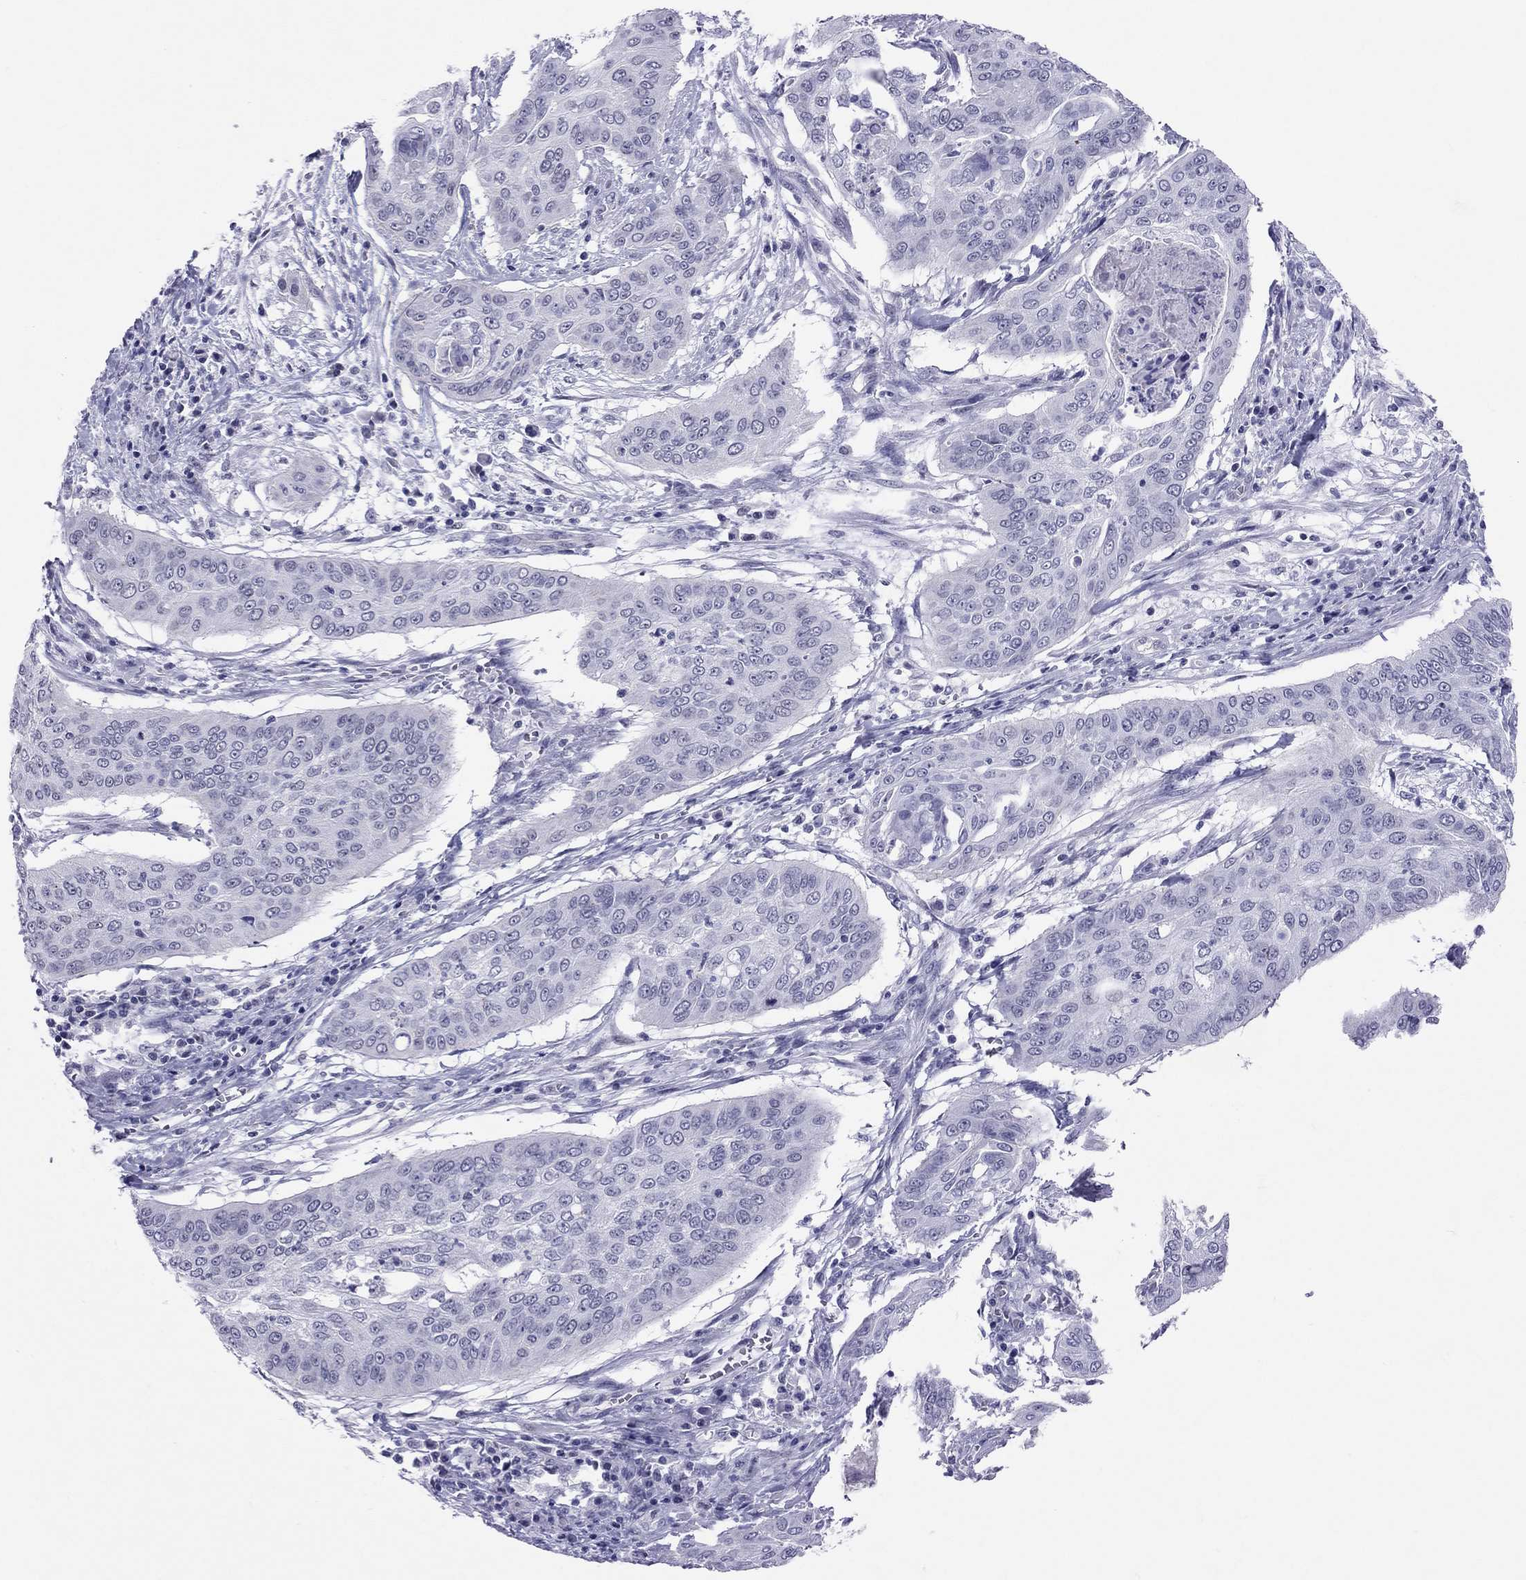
{"staining": {"intensity": "negative", "quantity": "none", "location": "none"}, "tissue": "cervical cancer", "cell_type": "Tumor cells", "image_type": "cancer", "snomed": [{"axis": "morphology", "description": "Squamous cell carcinoma, NOS"}, {"axis": "topography", "description": "Cervix"}], "caption": "DAB (3,3'-diaminobenzidine) immunohistochemical staining of human squamous cell carcinoma (cervical) displays no significant positivity in tumor cells.", "gene": "JHY", "patient": {"sex": "female", "age": 39}}